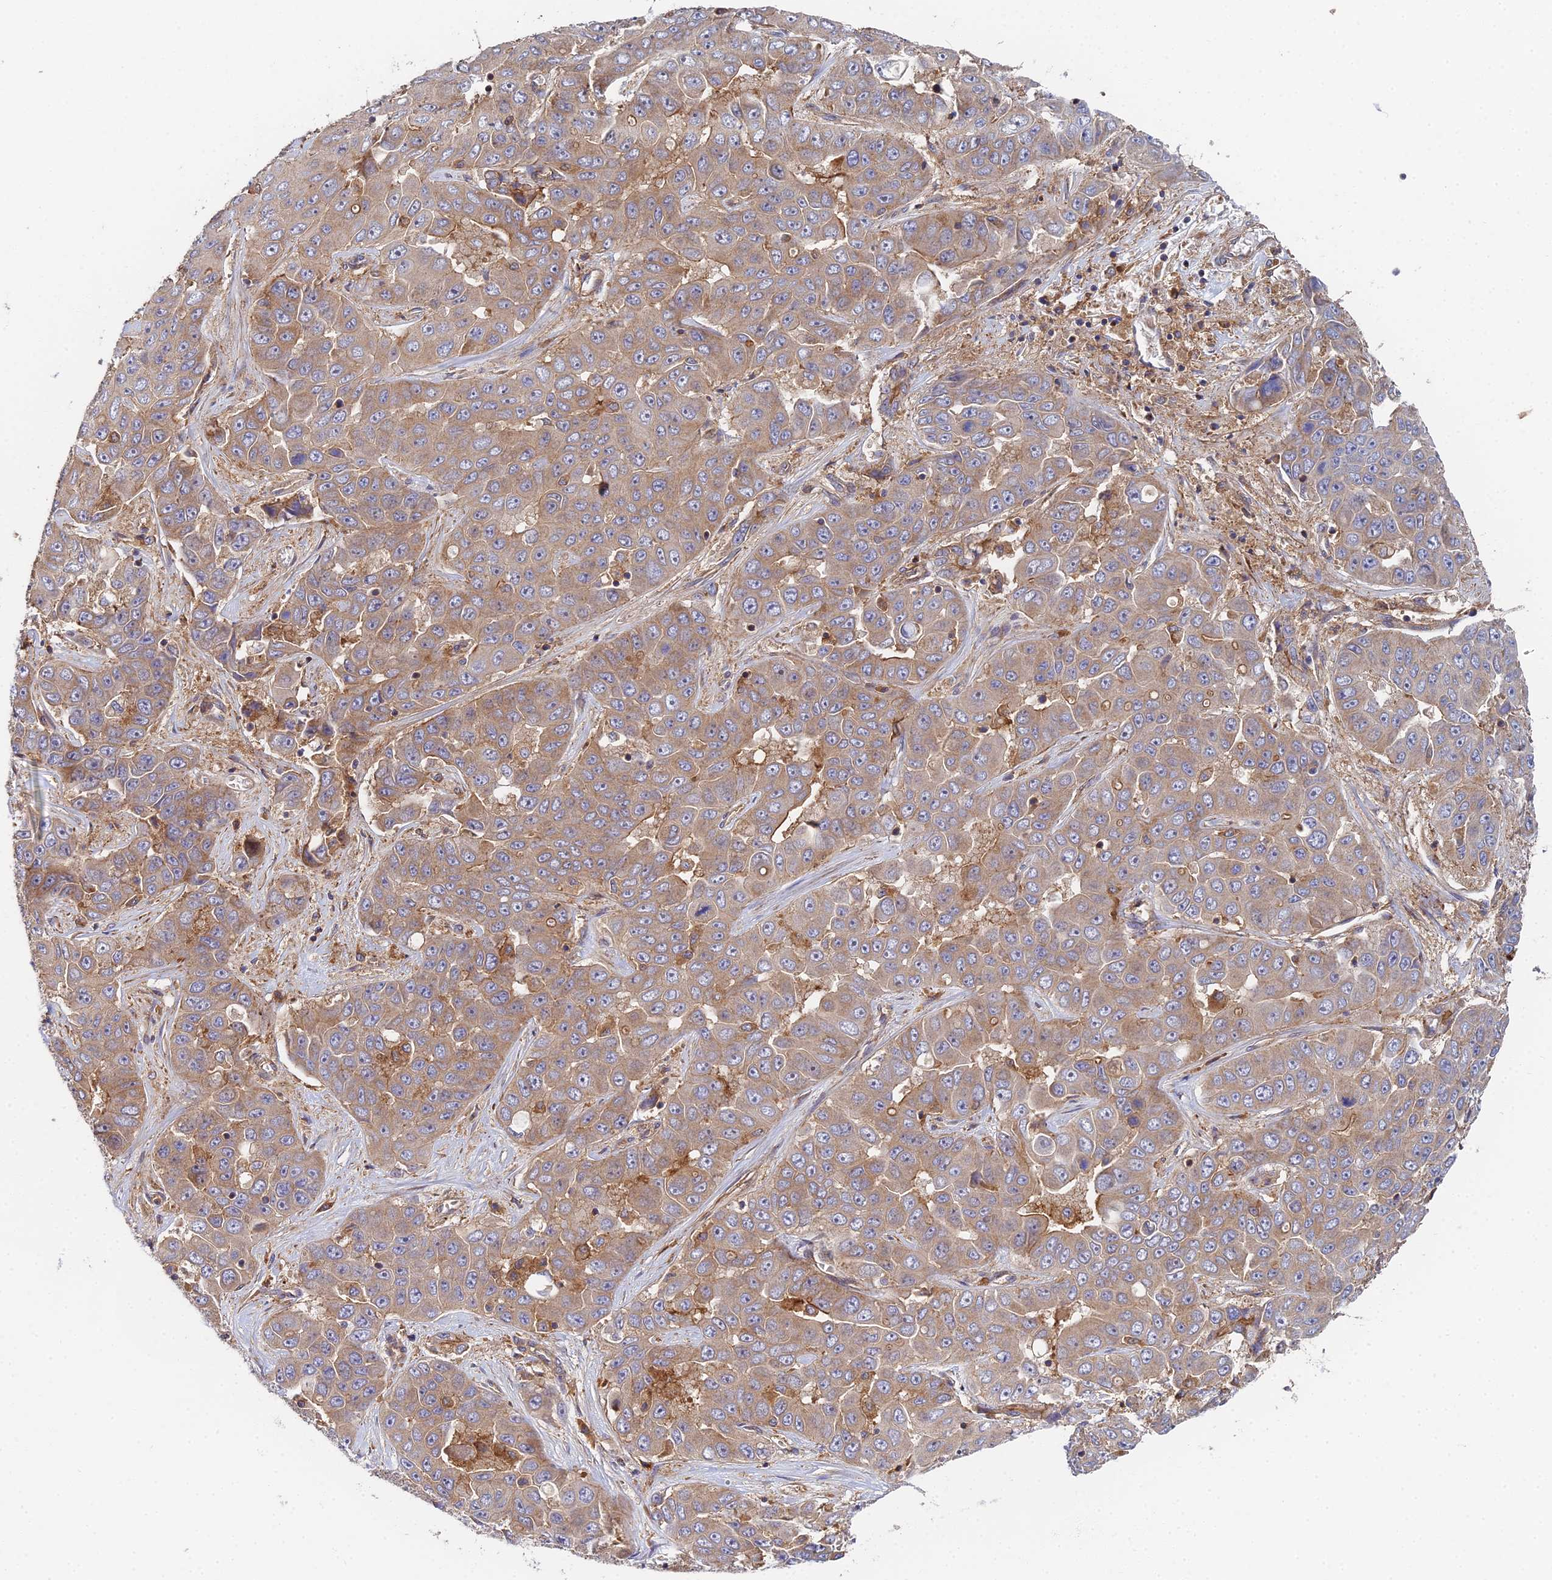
{"staining": {"intensity": "weak", "quantity": ">75%", "location": "cytoplasmic/membranous"}, "tissue": "liver cancer", "cell_type": "Tumor cells", "image_type": "cancer", "snomed": [{"axis": "morphology", "description": "Cholangiocarcinoma"}, {"axis": "topography", "description": "Liver"}], "caption": "A photomicrograph showing weak cytoplasmic/membranous staining in approximately >75% of tumor cells in cholangiocarcinoma (liver), as visualized by brown immunohistochemical staining.", "gene": "GNG5B", "patient": {"sex": "female", "age": 52}}